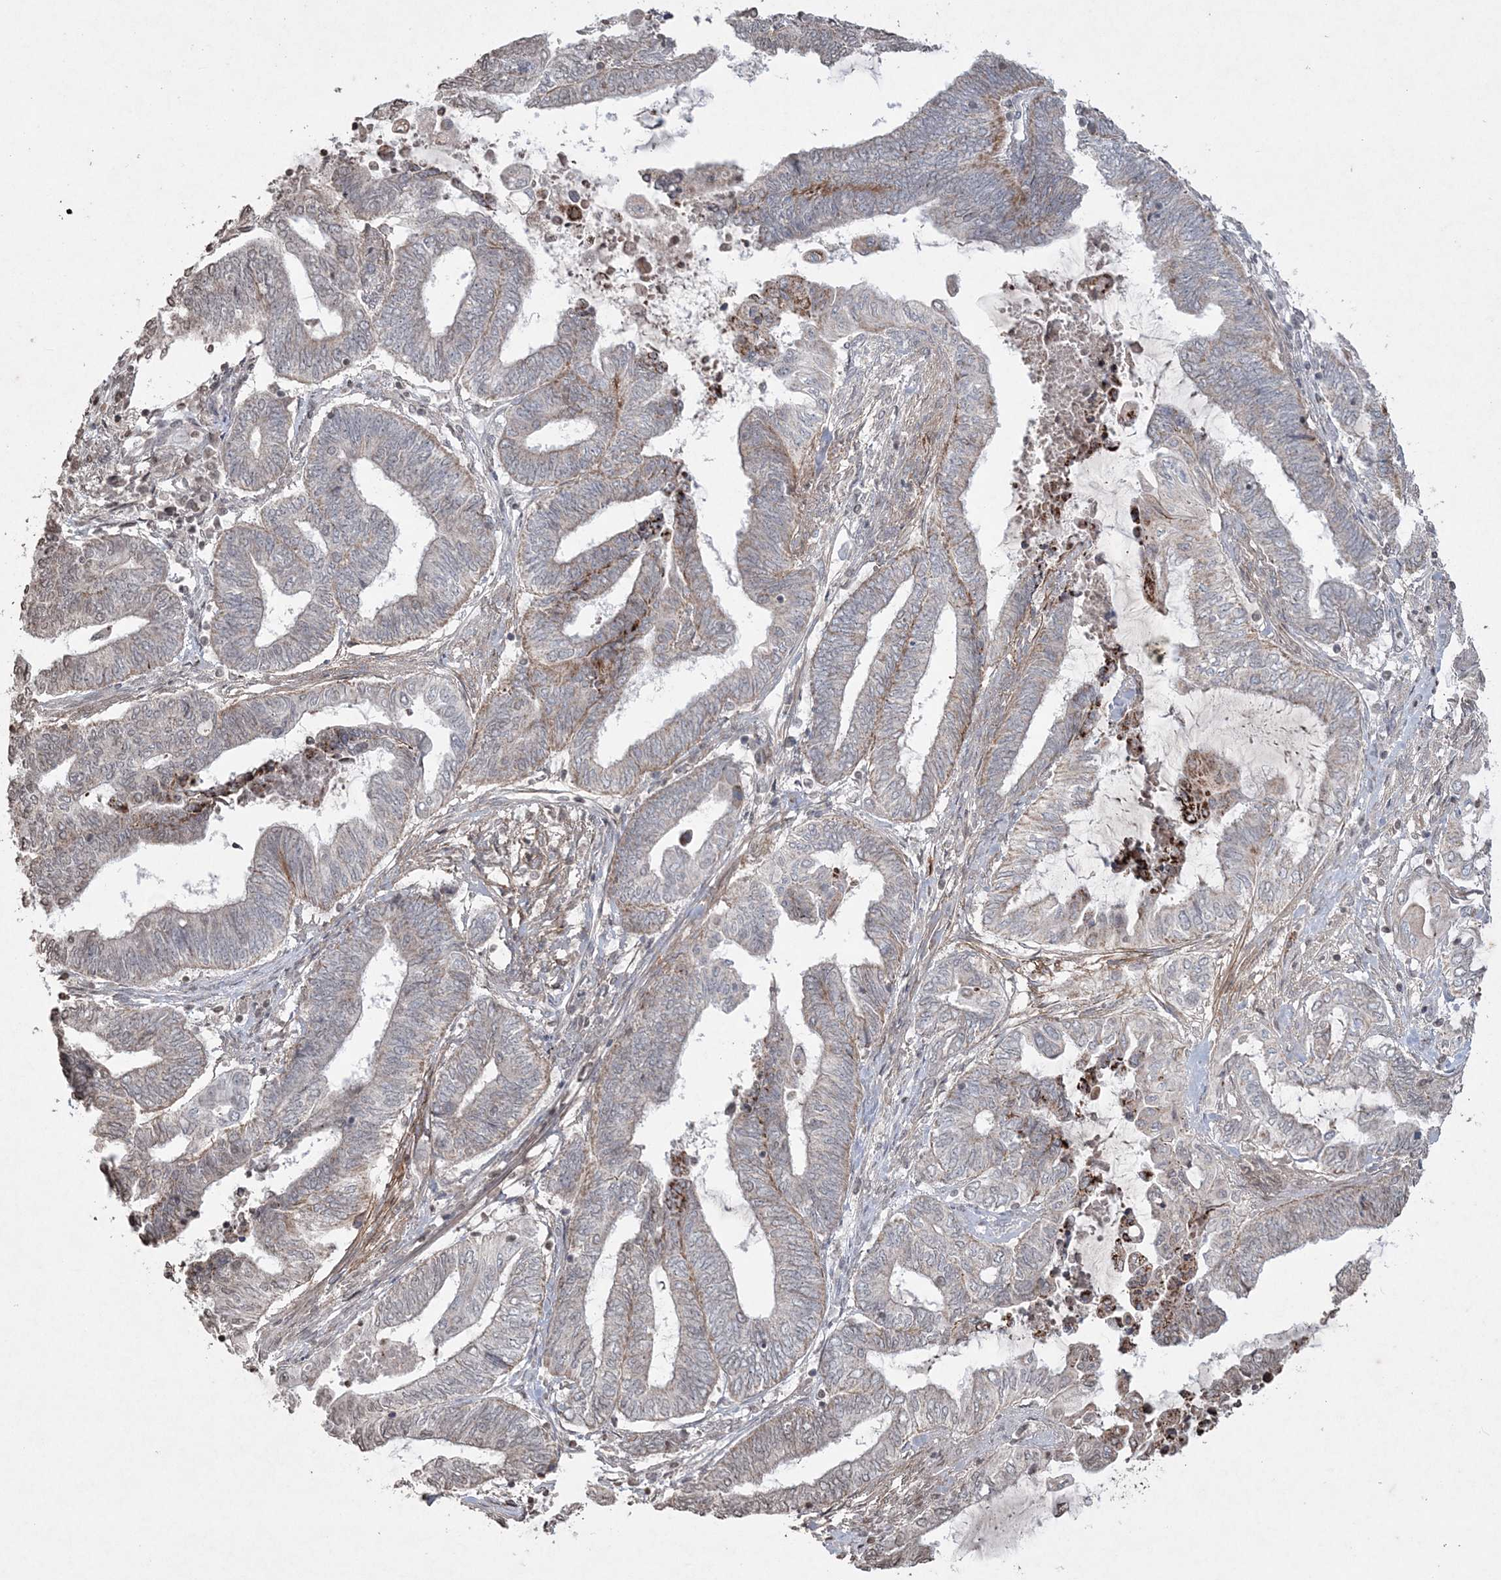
{"staining": {"intensity": "negative", "quantity": "none", "location": "none"}, "tissue": "endometrial cancer", "cell_type": "Tumor cells", "image_type": "cancer", "snomed": [{"axis": "morphology", "description": "Adenocarcinoma, NOS"}, {"axis": "topography", "description": "Uterus"}, {"axis": "topography", "description": "Endometrium"}], "caption": "IHC photomicrograph of endometrial adenocarcinoma stained for a protein (brown), which demonstrates no positivity in tumor cells. (Stains: DAB (3,3'-diaminobenzidine) IHC with hematoxylin counter stain, Microscopy: brightfield microscopy at high magnification).", "gene": "TTC7A", "patient": {"sex": "female", "age": 70}}